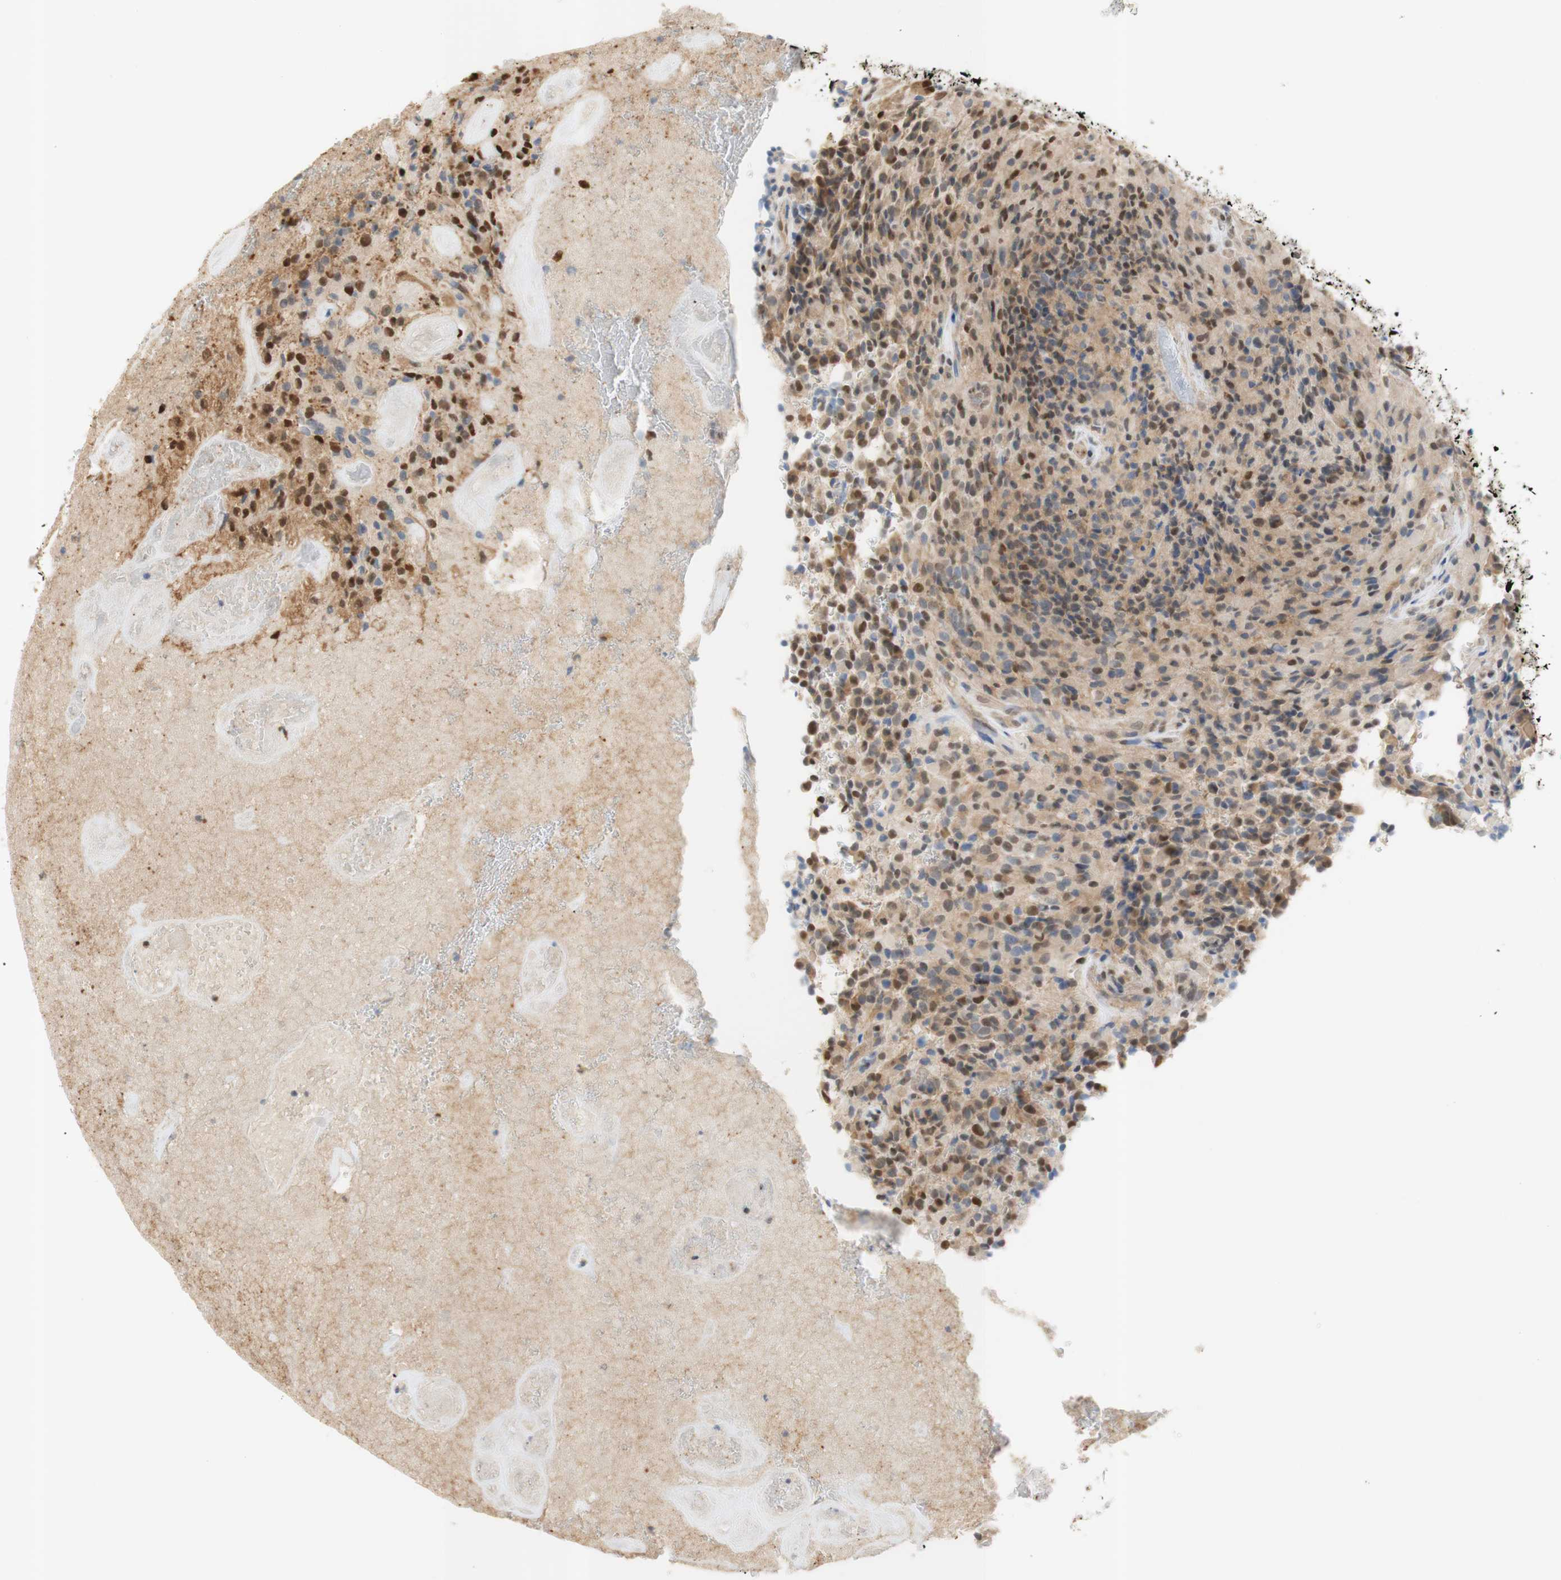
{"staining": {"intensity": "moderate", "quantity": "25%-75%", "location": "cytoplasmic/membranous,nuclear"}, "tissue": "glioma", "cell_type": "Tumor cells", "image_type": "cancer", "snomed": [{"axis": "morphology", "description": "Glioma, malignant, High grade"}, {"axis": "topography", "description": "Brain"}], "caption": "Protein staining demonstrates moderate cytoplasmic/membranous and nuclear positivity in about 25%-75% of tumor cells in glioma.", "gene": "NAP1L4", "patient": {"sex": "male", "age": 71}}